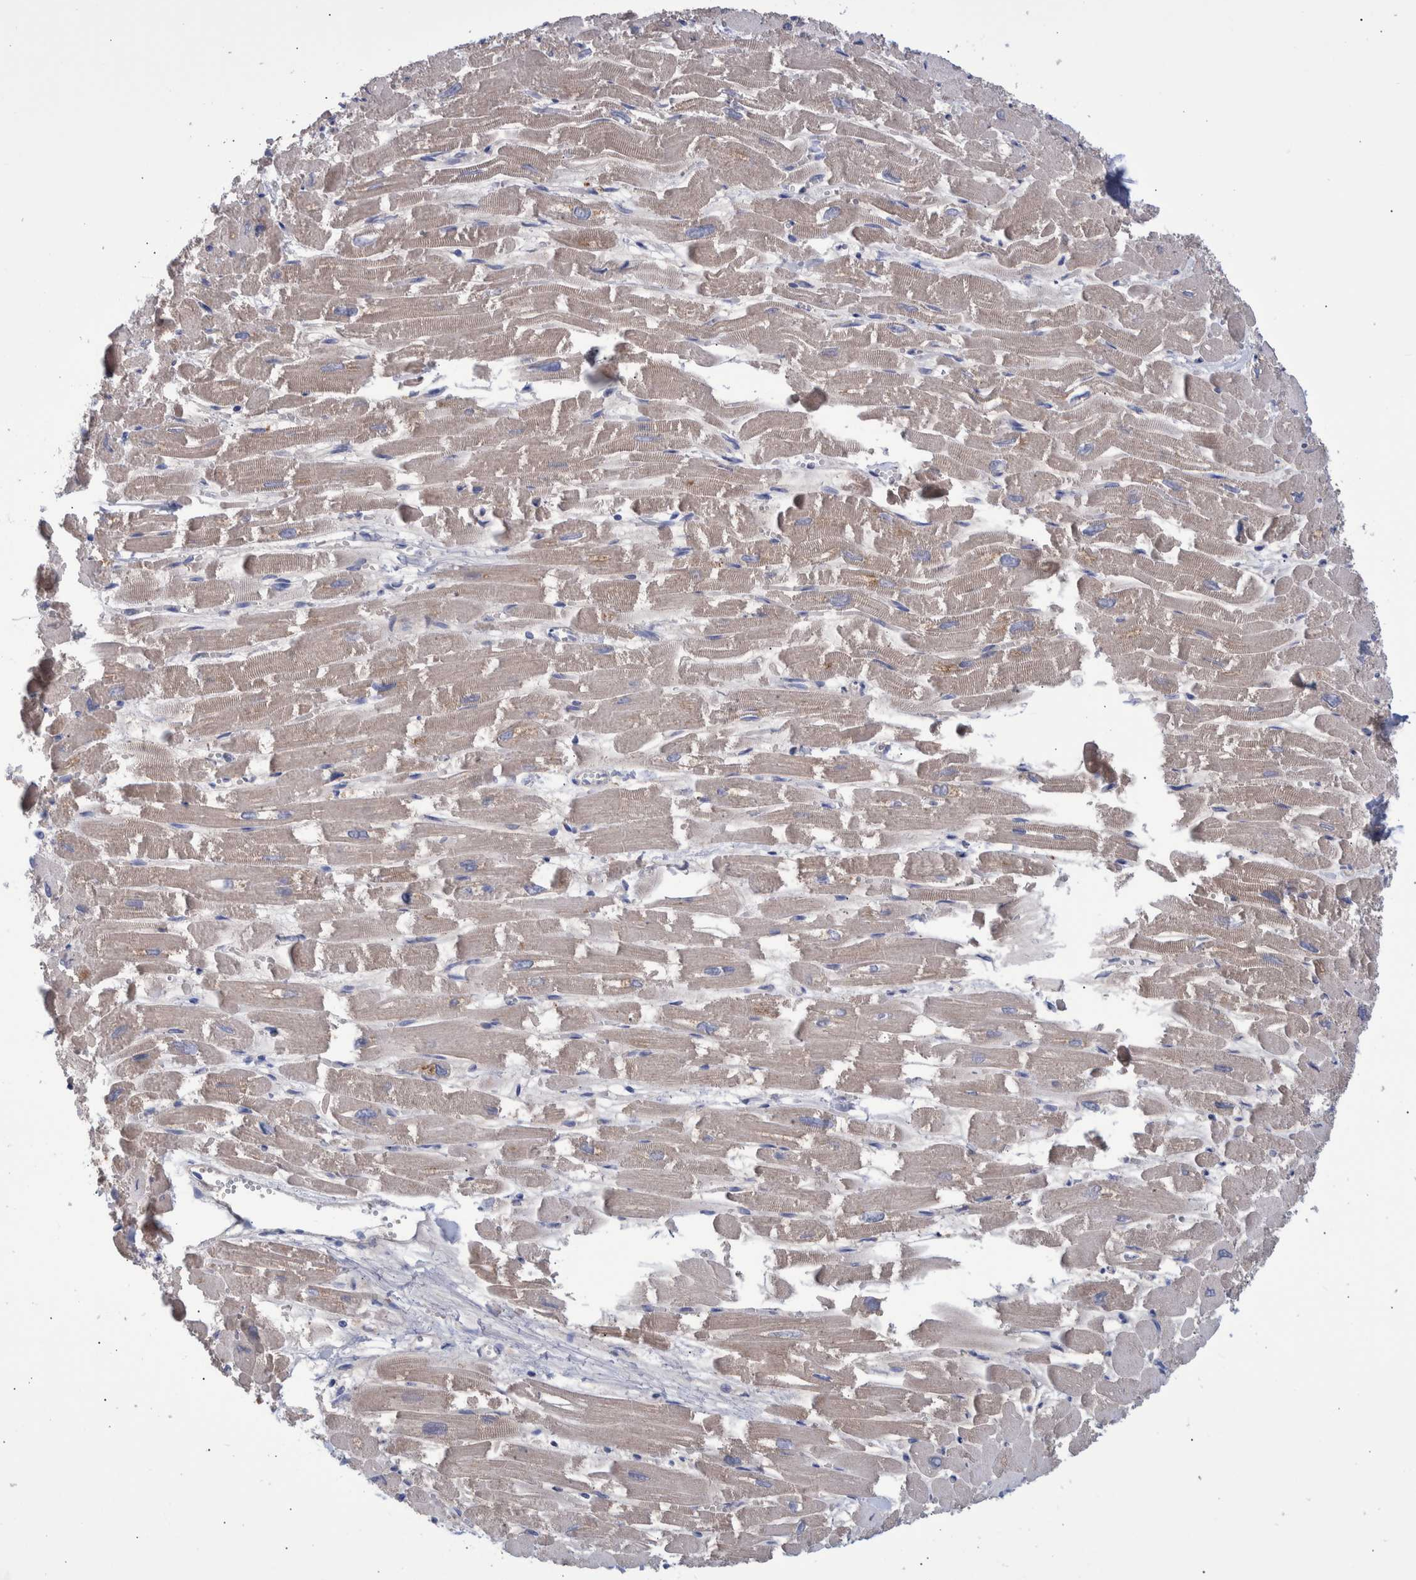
{"staining": {"intensity": "weak", "quantity": ">75%", "location": "cytoplasmic/membranous"}, "tissue": "heart muscle", "cell_type": "Cardiomyocytes", "image_type": "normal", "snomed": [{"axis": "morphology", "description": "Normal tissue, NOS"}, {"axis": "topography", "description": "Heart"}], "caption": "Brown immunohistochemical staining in normal heart muscle exhibits weak cytoplasmic/membranous staining in about >75% of cardiomyocytes. The staining was performed using DAB to visualize the protein expression in brown, while the nuclei were stained in blue with hematoxylin (Magnification: 20x).", "gene": "DLL4", "patient": {"sex": "male", "age": 54}}